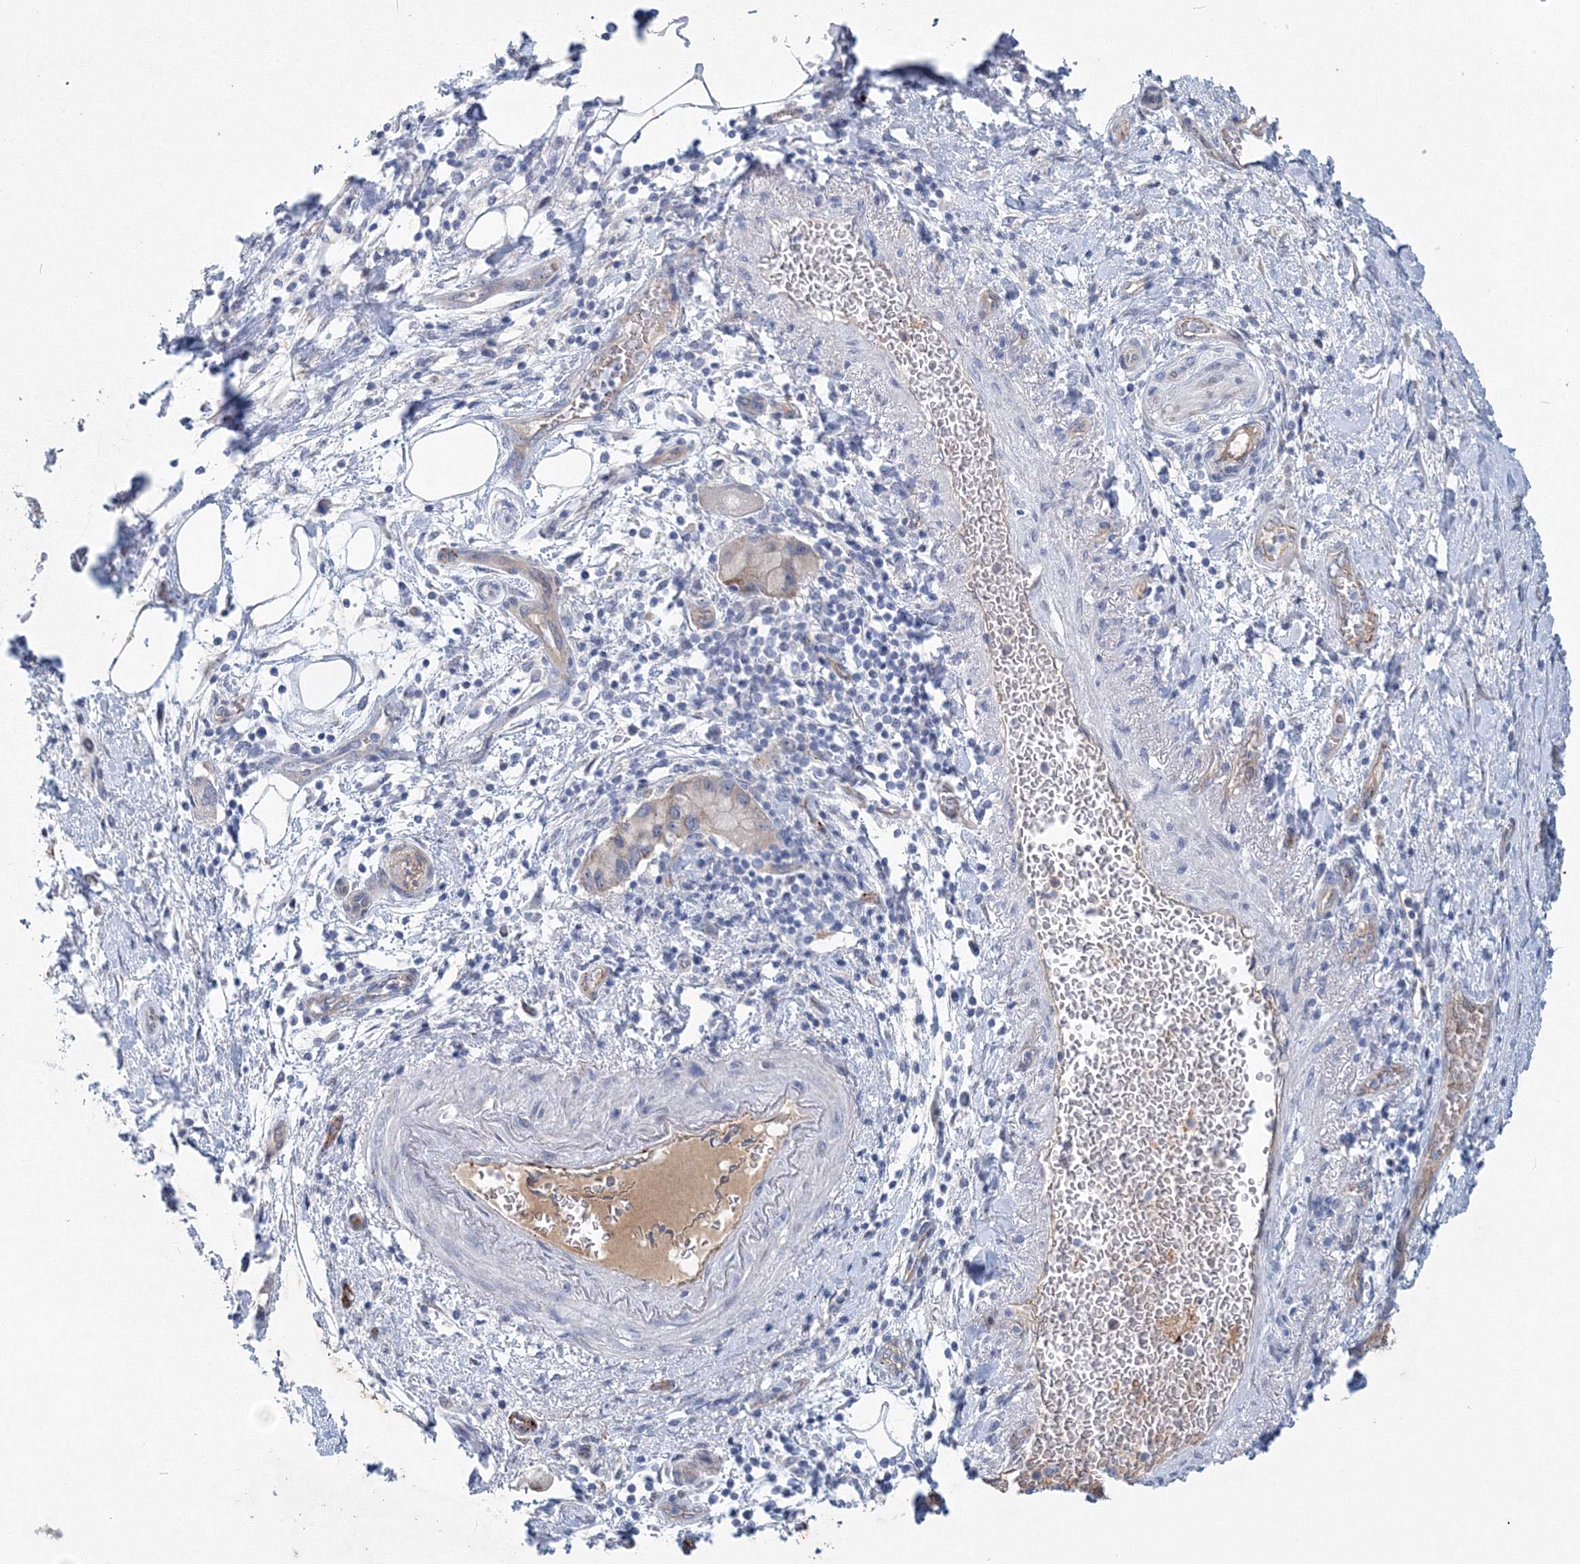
{"staining": {"intensity": "negative", "quantity": "none", "location": "none"}, "tissue": "pancreatic cancer", "cell_type": "Tumor cells", "image_type": "cancer", "snomed": [{"axis": "morphology", "description": "Normal tissue, NOS"}, {"axis": "morphology", "description": "Adenocarcinoma, NOS"}, {"axis": "topography", "description": "Pancreas"}], "caption": "An image of human adenocarcinoma (pancreatic) is negative for staining in tumor cells.", "gene": "TANC1", "patient": {"sex": "female", "age": 68}}